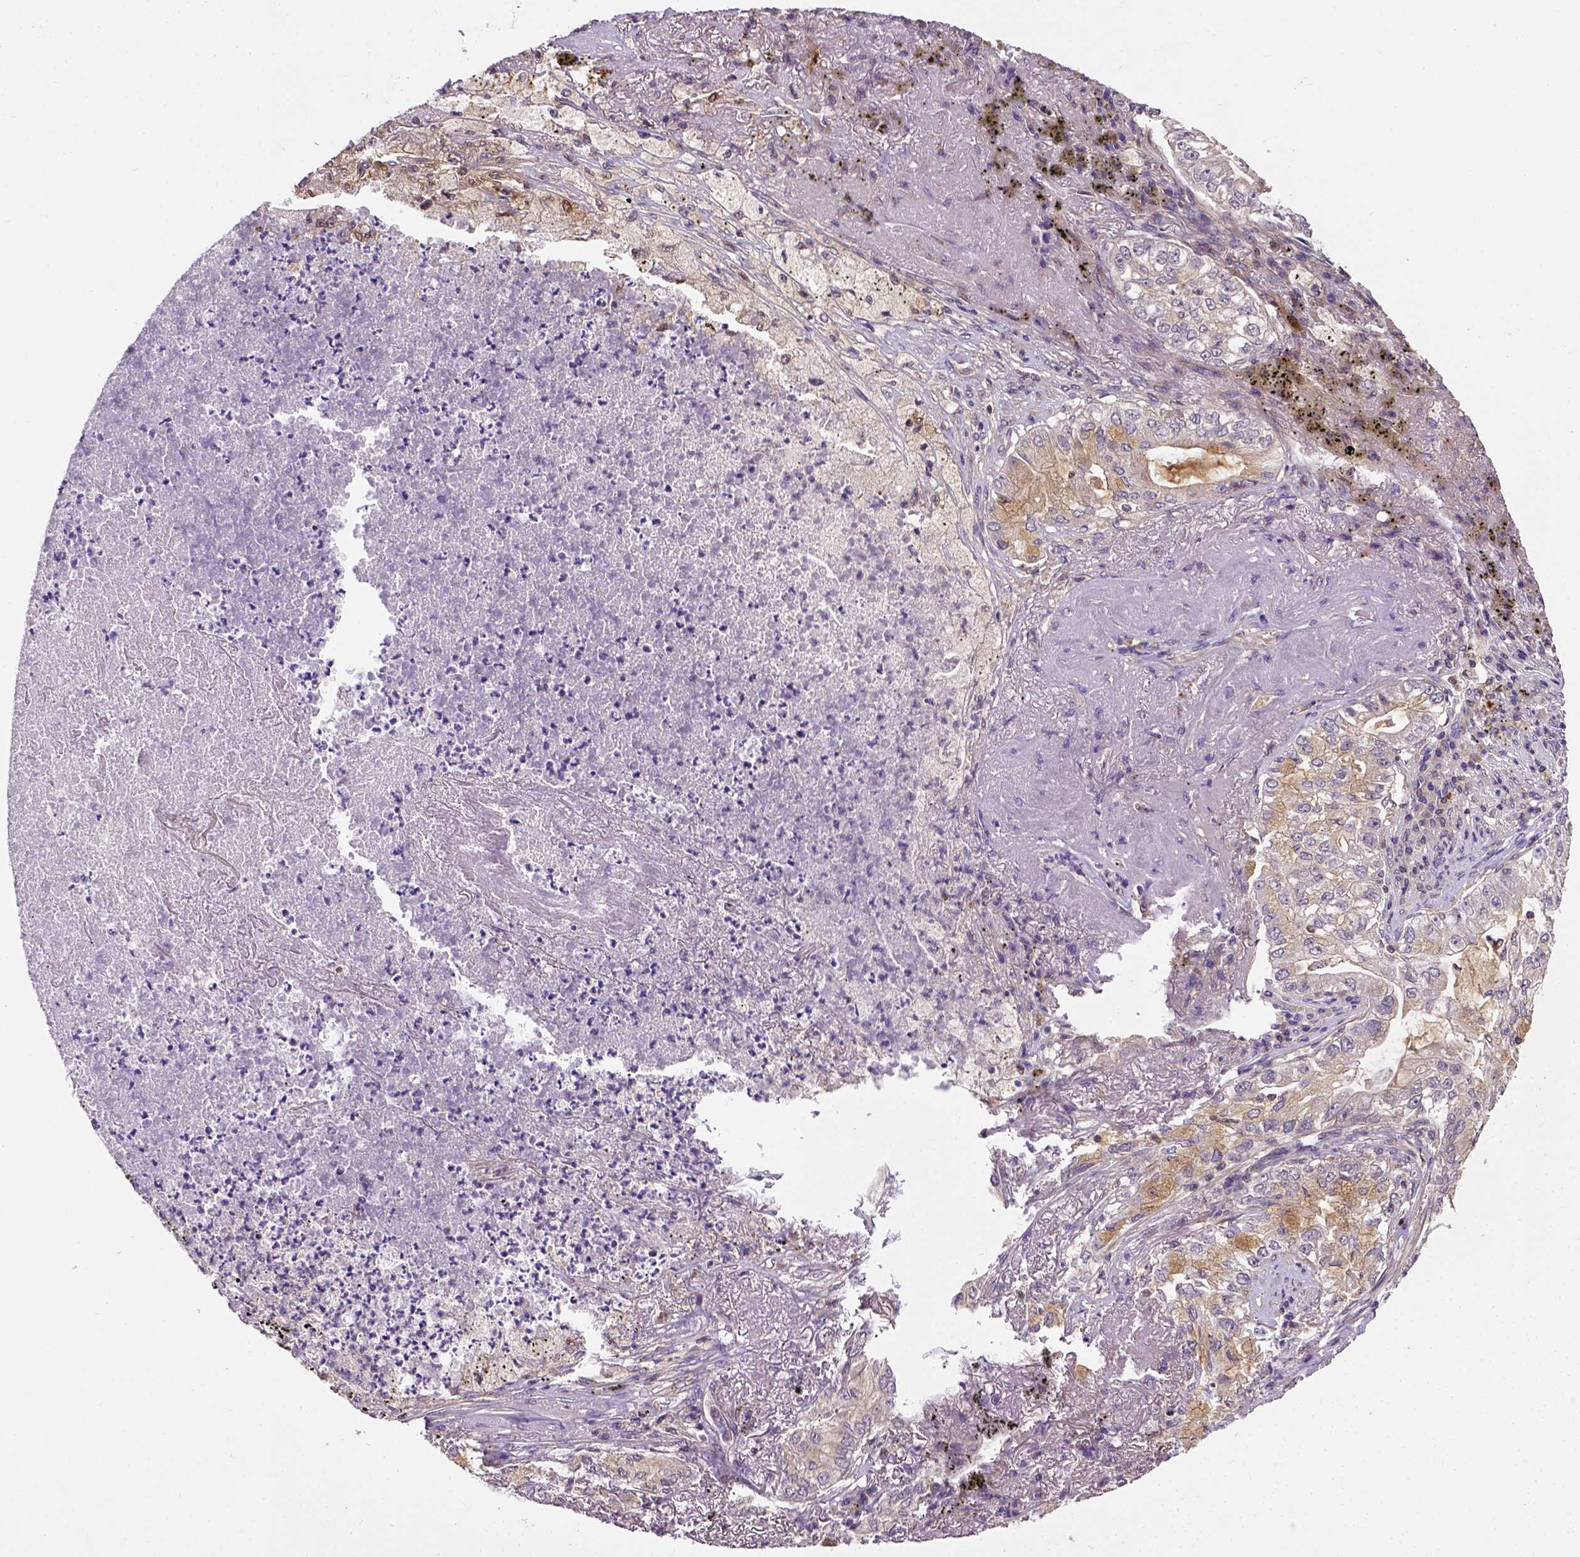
{"staining": {"intensity": "negative", "quantity": "none", "location": "none"}, "tissue": "lung cancer", "cell_type": "Tumor cells", "image_type": "cancer", "snomed": [{"axis": "morphology", "description": "Adenocarcinoma, NOS"}, {"axis": "topography", "description": "Lung"}], "caption": "Immunohistochemistry of adenocarcinoma (lung) reveals no expression in tumor cells.", "gene": "MATK", "patient": {"sex": "female", "age": 73}}